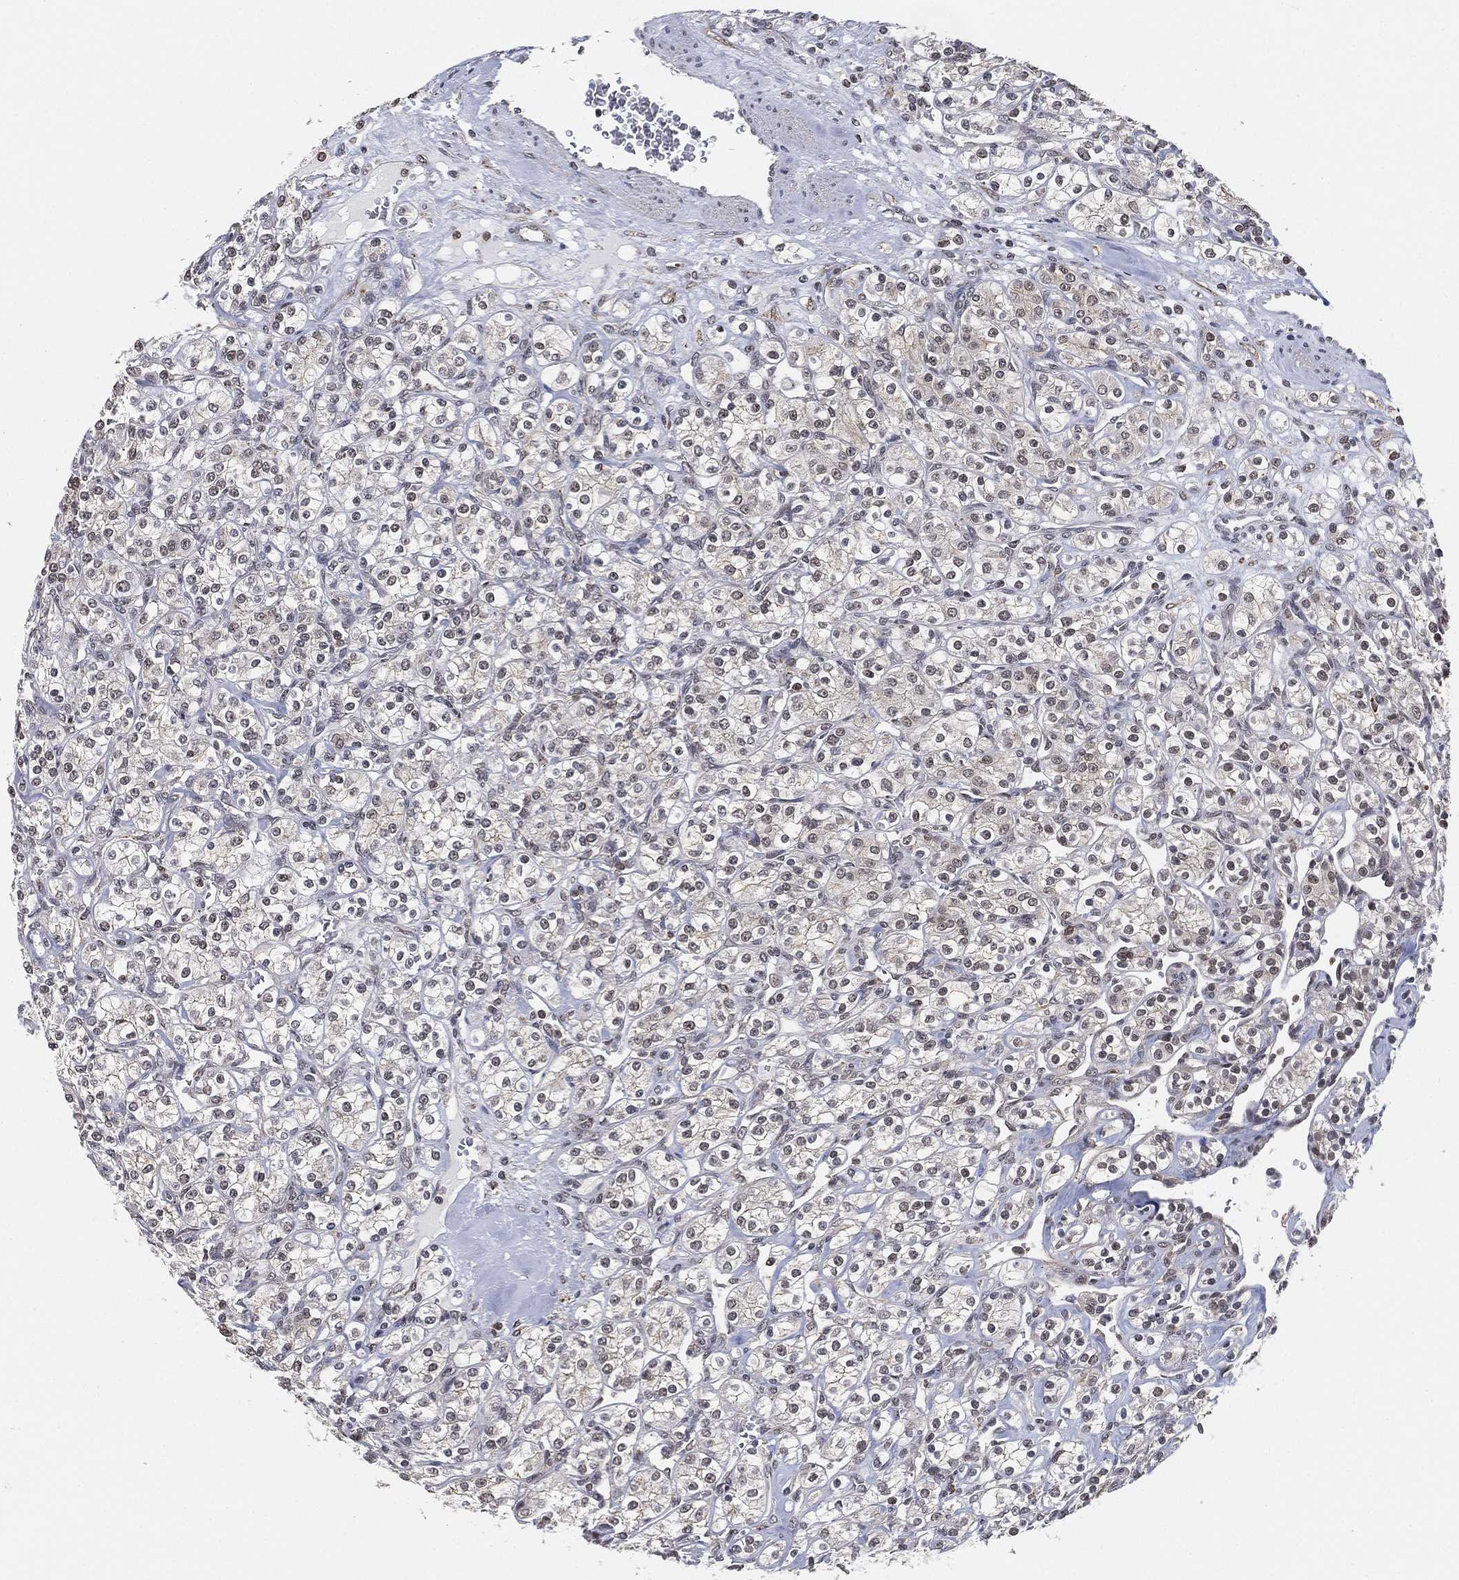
{"staining": {"intensity": "negative", "quantity": "none", "location": "none"}, "tissue": "renal cancer", "cell_type": "Tumor cells", "image_type": "cancer", "snomed": [{"axis": "morphology", "description": "Adenocarcinoma, NOS"}, {"axis": "topography", "description": "Kidney"}], "caption": "Renal cancer was stained to show a protein in brown. There is no significant staining in tumor cells.", "gene": "RSRC2", "patient": {"sex": "male", "age": 77}}